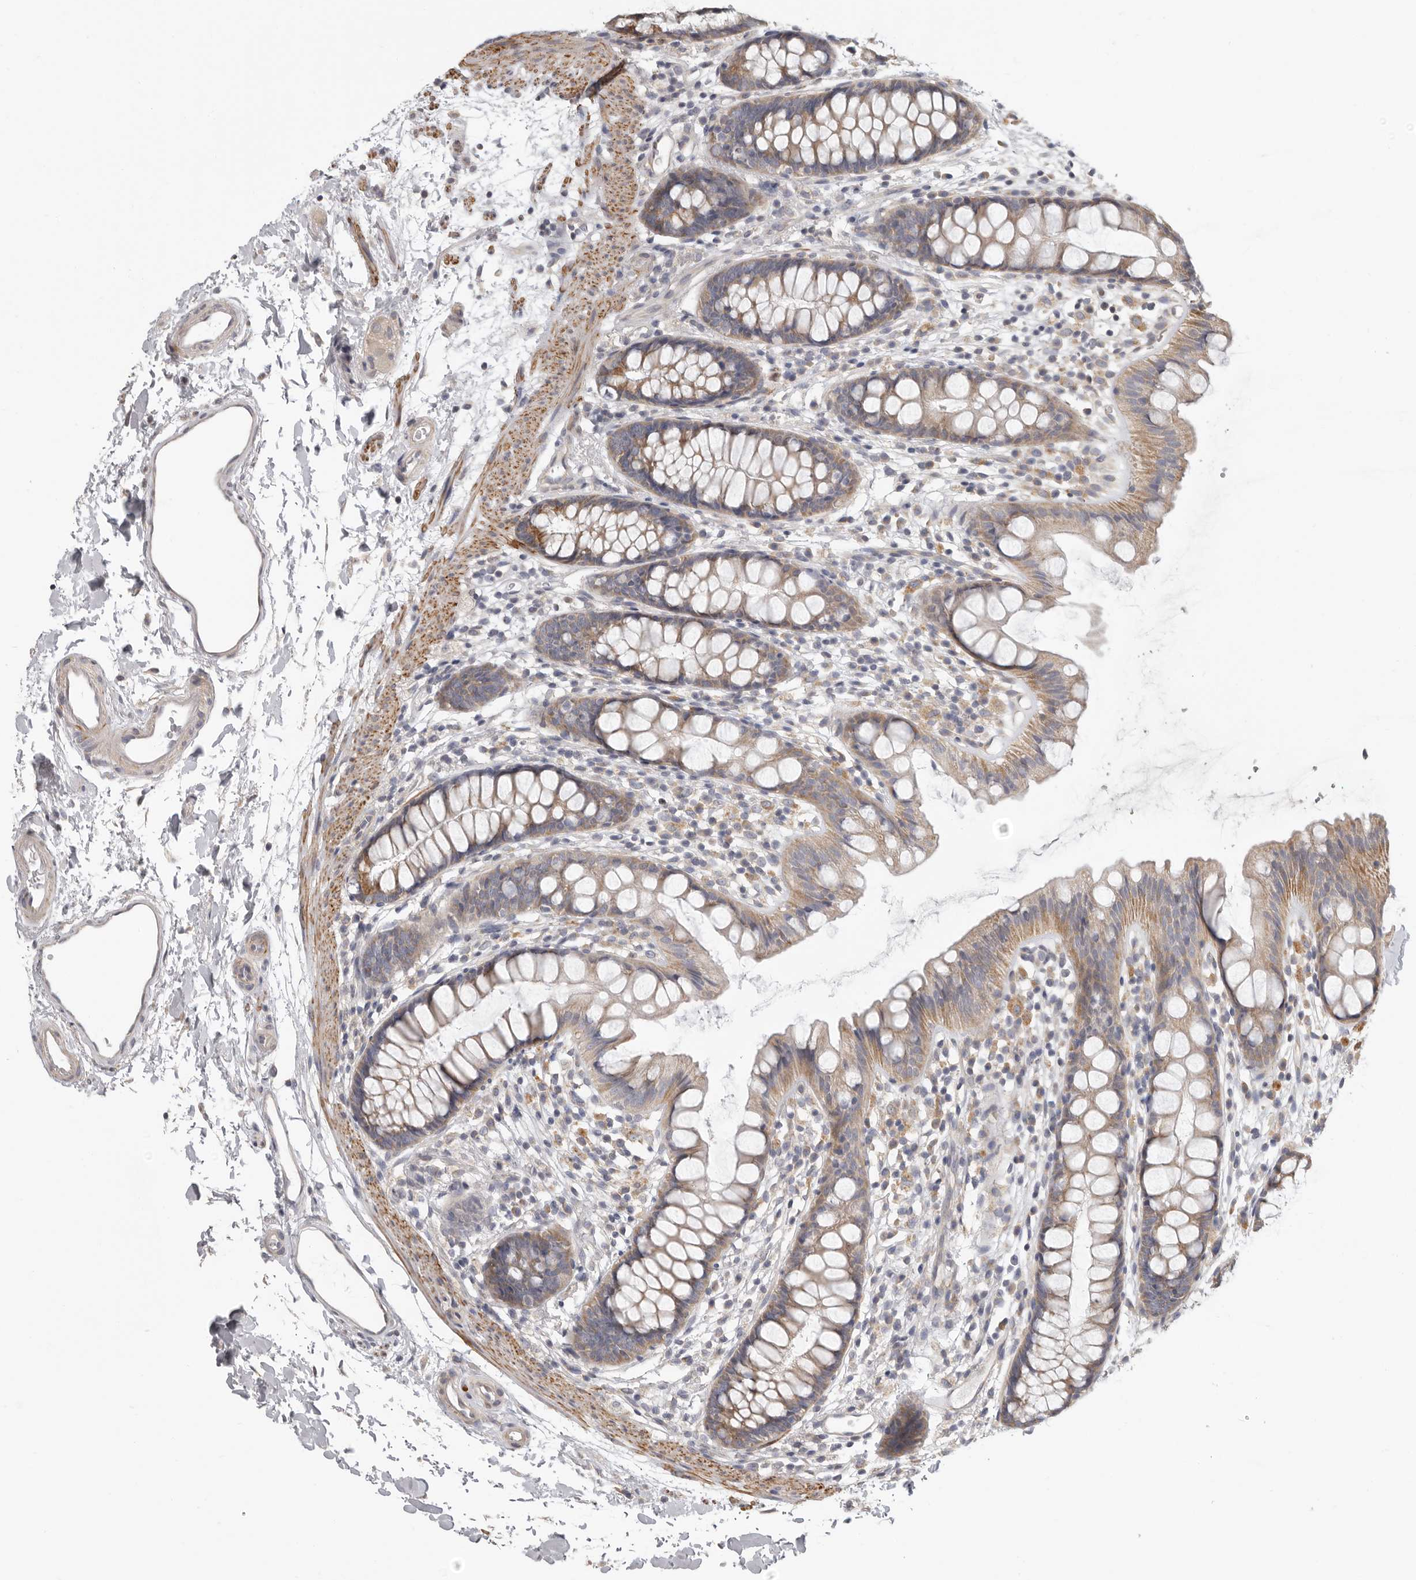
{"staining": {"intensity": "moderate", "quantity": ">75%", "location": "cytoplasmic/membranous"}, "tissue": "rectum", "cell_type": "Glandular cells", "image_type": "normal", "snomed": [{"axis": "morphology", "description": "Normal tissue, NOS"}, {"axis": "topography", "description": "Rectum"}], "caption": "A brown stain shows moderate cytoplasmic/membranous positivity of a protein in glandular cells of unremarkable human rectum. The staining was performed using DAB (3,3'-diaminobenzidine), with brown indicating positive protein expression. Nuclei are stained blue with hematoxylin.", "gene": "UNK", "patient": {"sex": "female", "age": 65}}